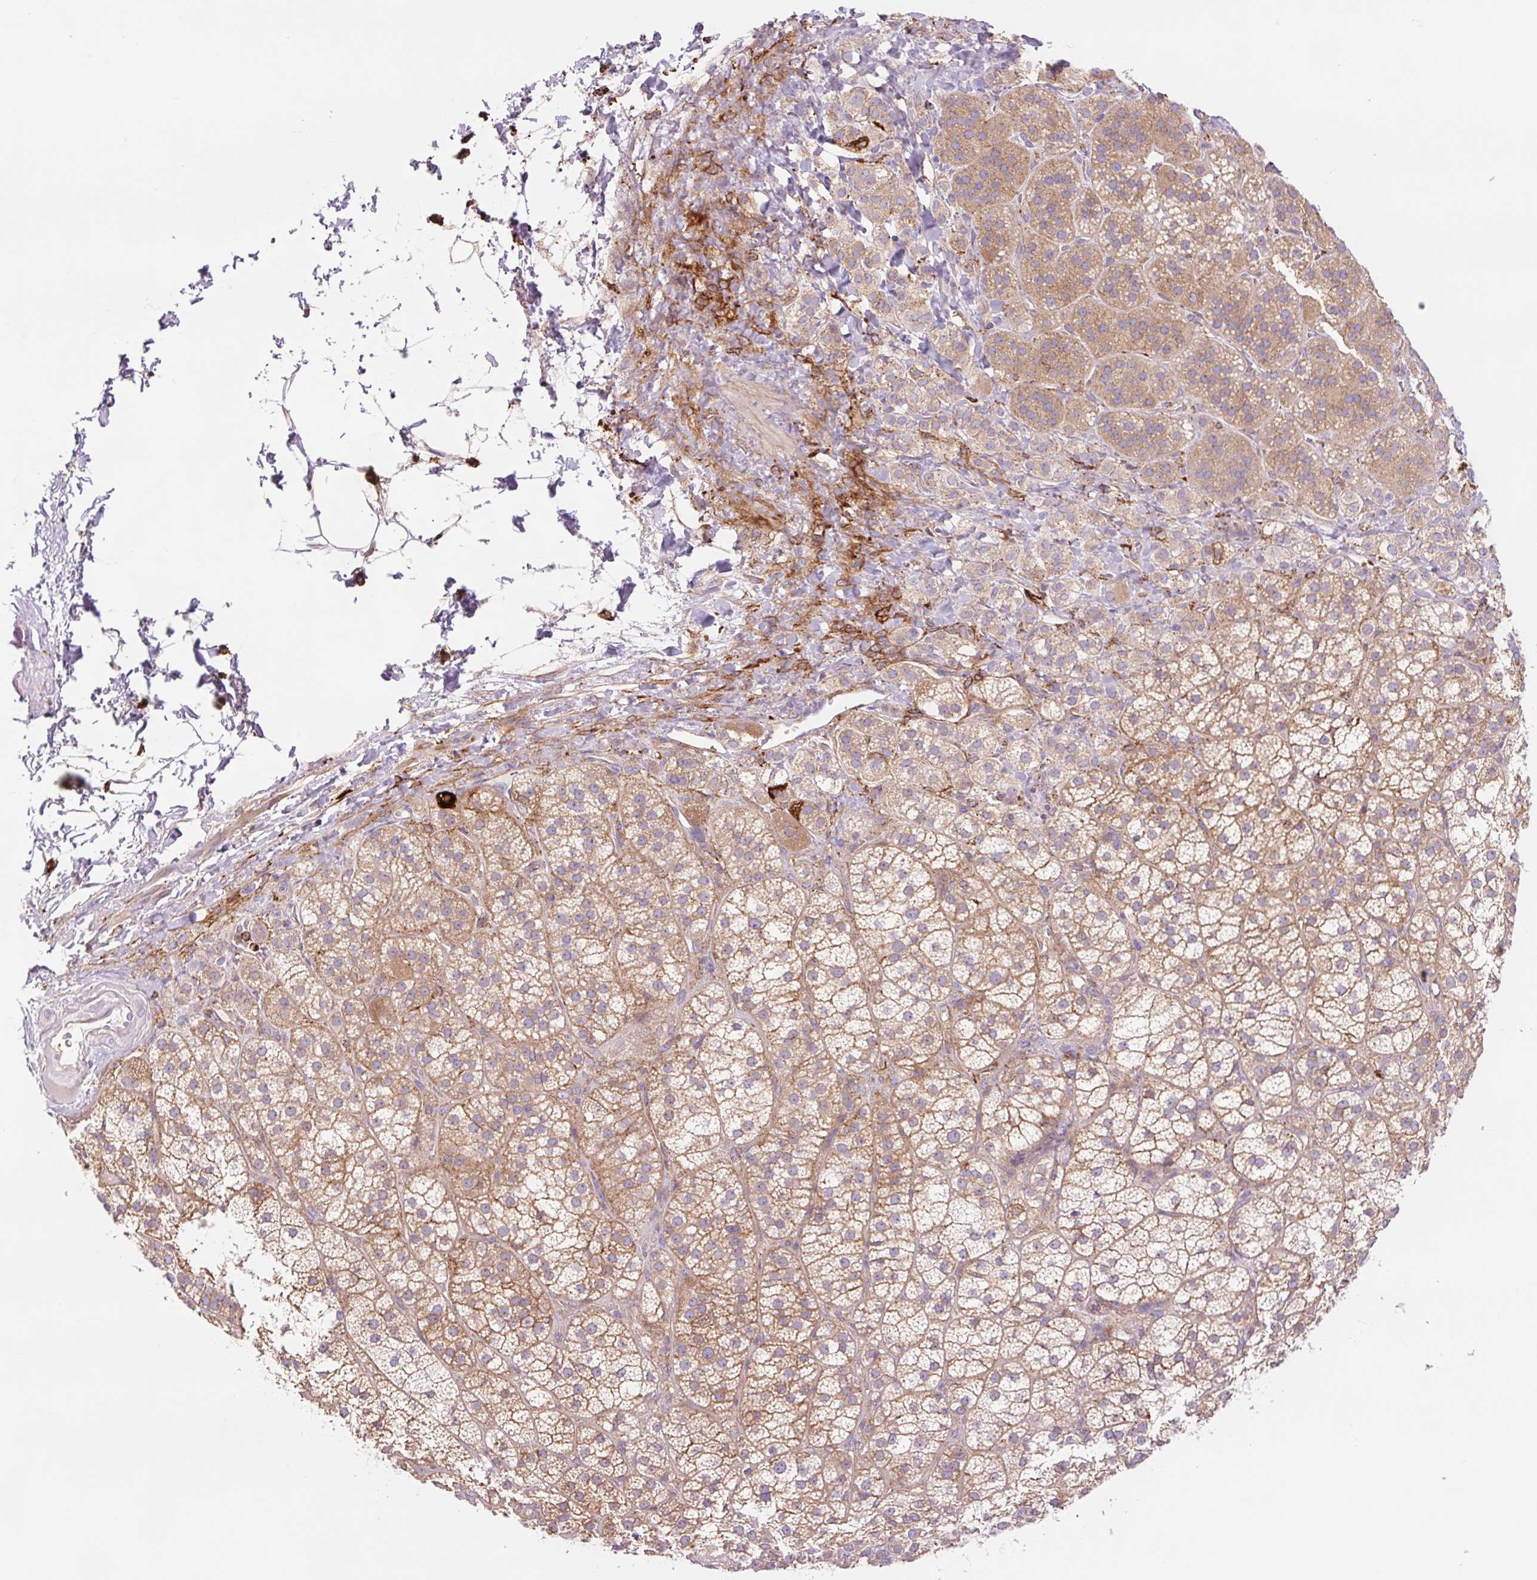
{"staining": {"intensity": "moderate", "quantity": ">75%", "location": "cytoplasmic/membranous"}, "tissue": "adrenal gland", "cell_type": "Glandular cells", "image_type": "normal", "snomed": [{"axis": "morphology", "description": "Normal tissue, NOS"}, {"axis": "topography", "description": "Adrenal gland"}], "caption": "The micrograph reveals staining of unremarkable adrenal gland, revealing moderate cytoplasmic/membranous protein staining (brown color) within glandular cells.", "gene": "SH2D6", "patient": {"sex": "female", "age": 60}}